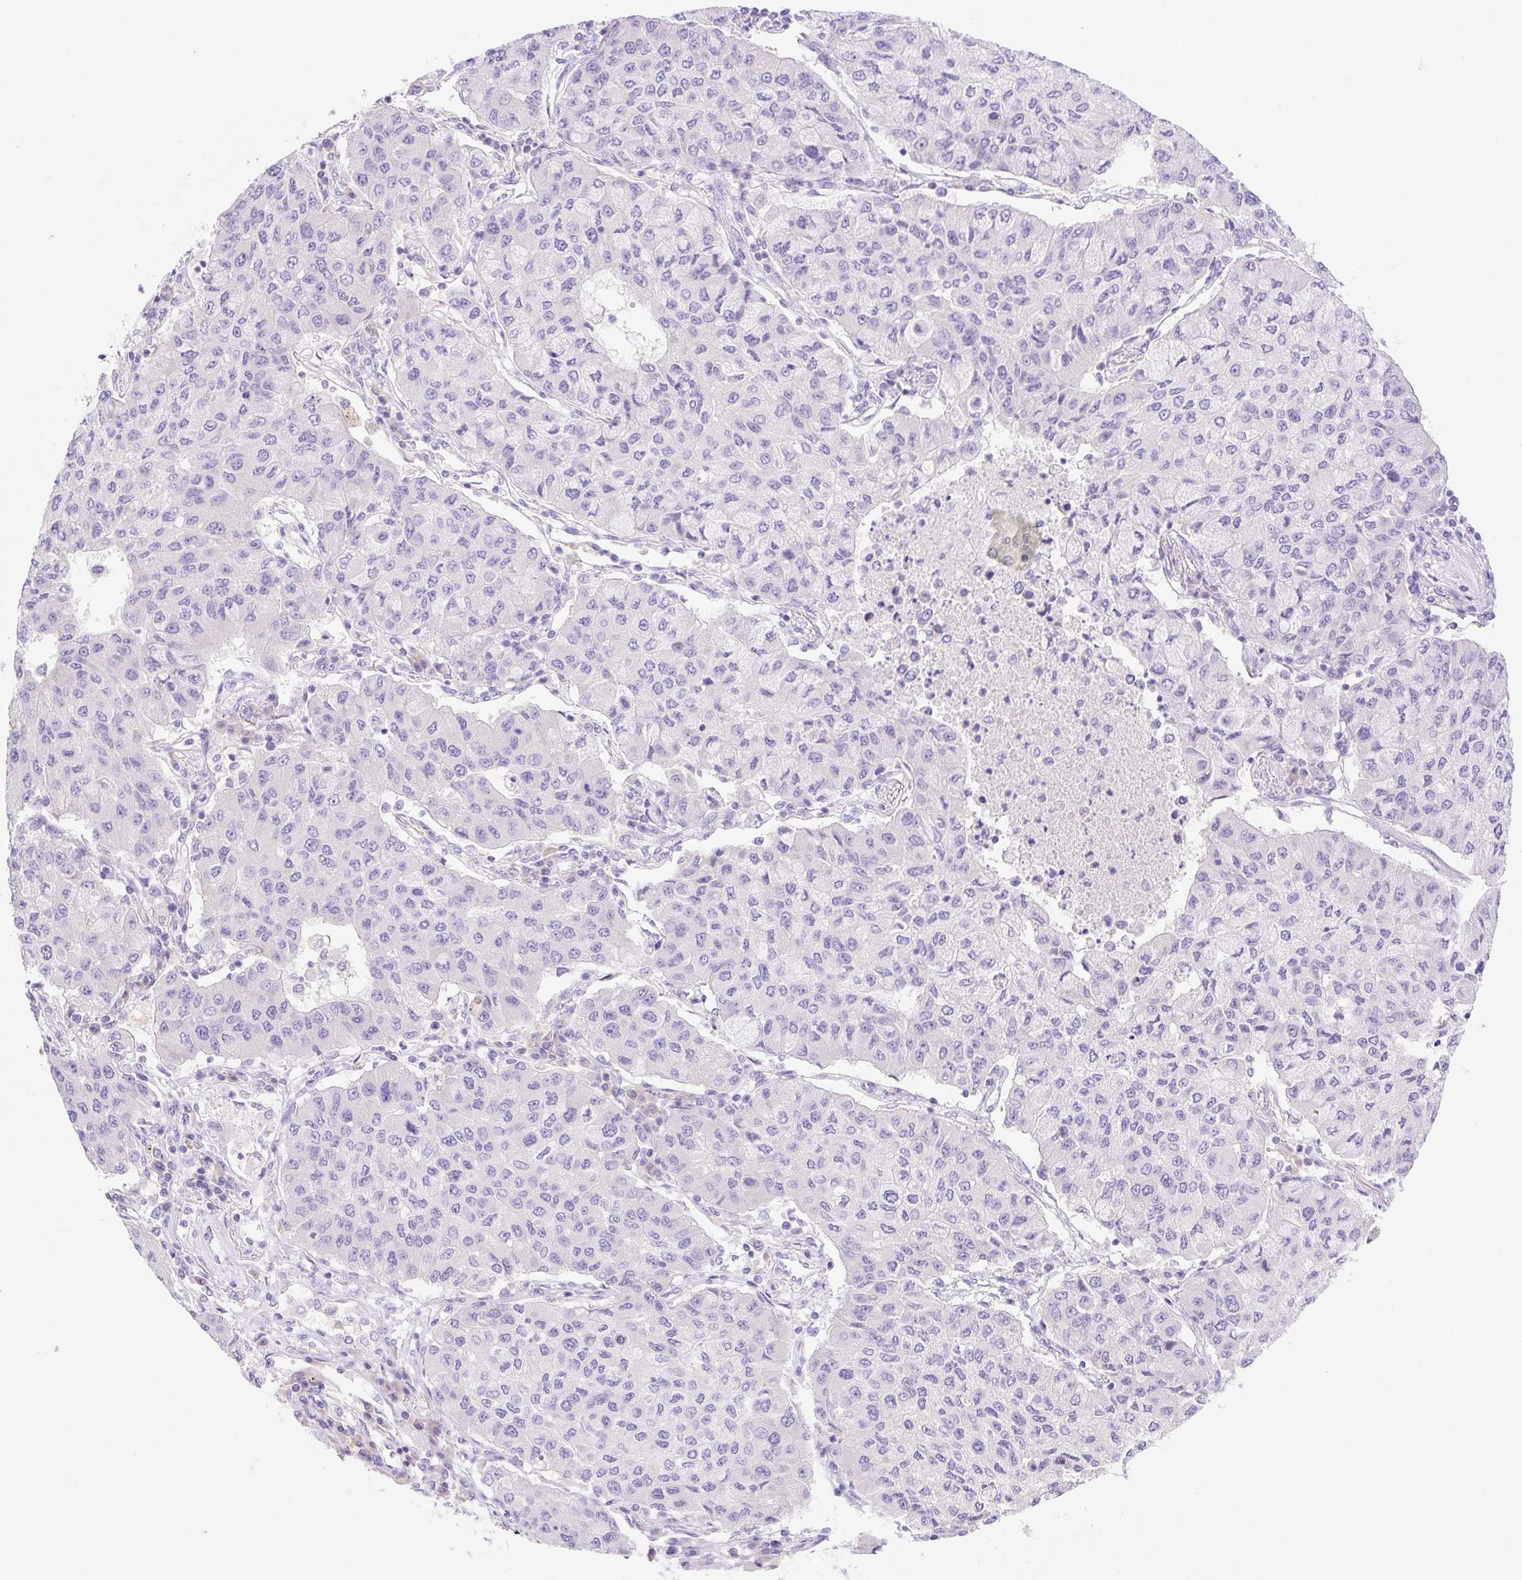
{"staining": {"intensity": "negative", "quantity": "none", "location": "none"}, "tissue": "lung cancer", "cell_type": "Tumor cells", "image_type": "cancer", "snomed": [{"axis": "morphology", "description": "Squamous cell carcinoma, NOS"}, {"axis": "topography", "description": "Lung"}], "caption": "The image demonstrates no significant staining in tumor cells of squamous cell carcinoma (lung).", "gene": "DENND5A", "patient": {"sex": "male", "age": 74}}